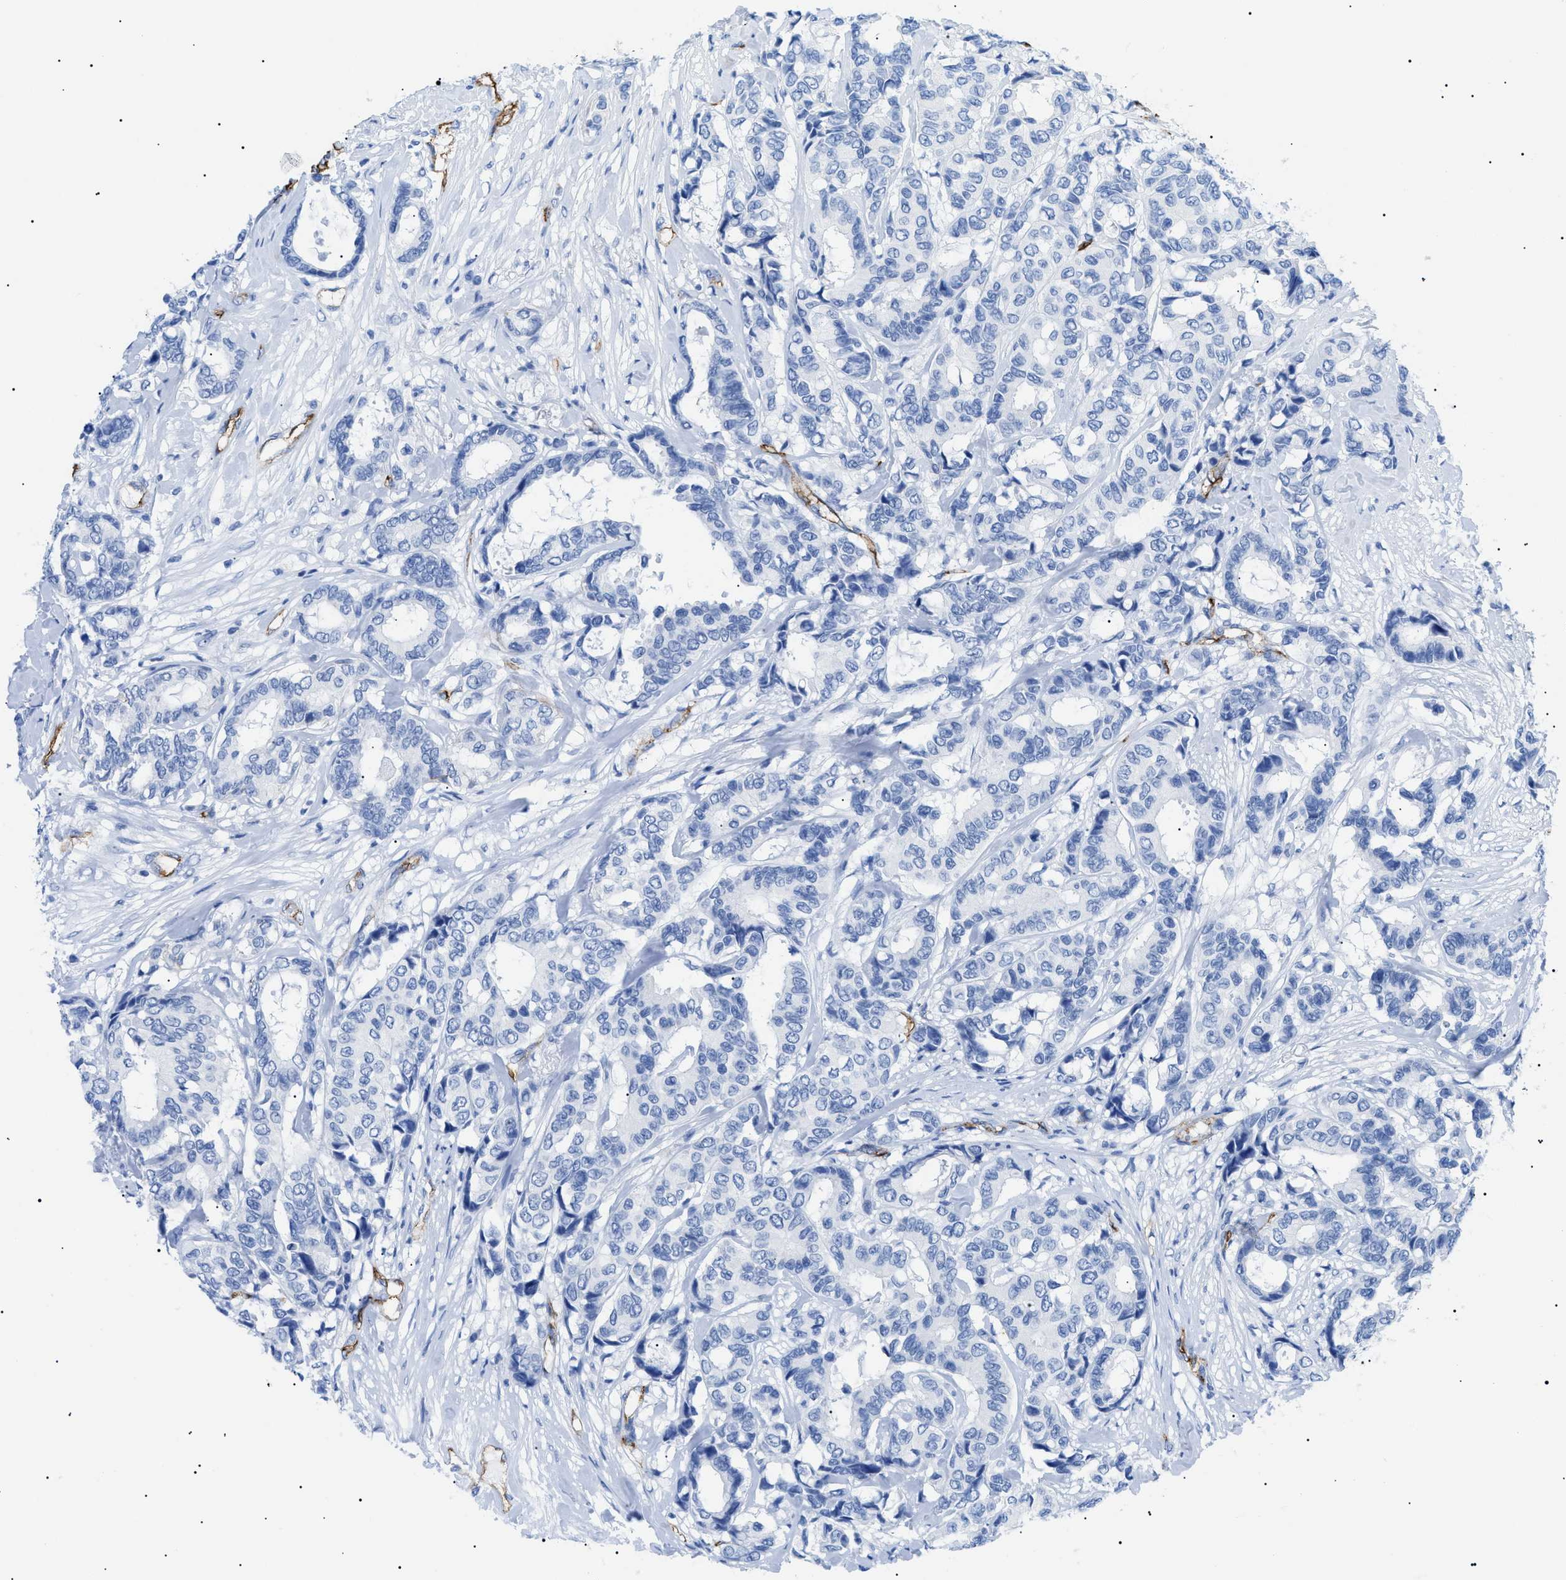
{"staining": {"intensity": "negative", "quantity": "none", "location": "none"}, "tissue": "breast cancer", "cell_type": "Tumor cells", "image_type": "cancer", "snomed": [{"axis": "morphology", "description": "Duct carcinoma"}, {"axis": "topography", "description": "Breast"}], "caption": "Tumor cells are negative for brown protein staining in breast intraductal carcinoma. (Immunohistochemistry (ihc), brightfield microscopy, high magnification).", "gene": "PODXL", "patient": {"sex": "female", "age": 87}}